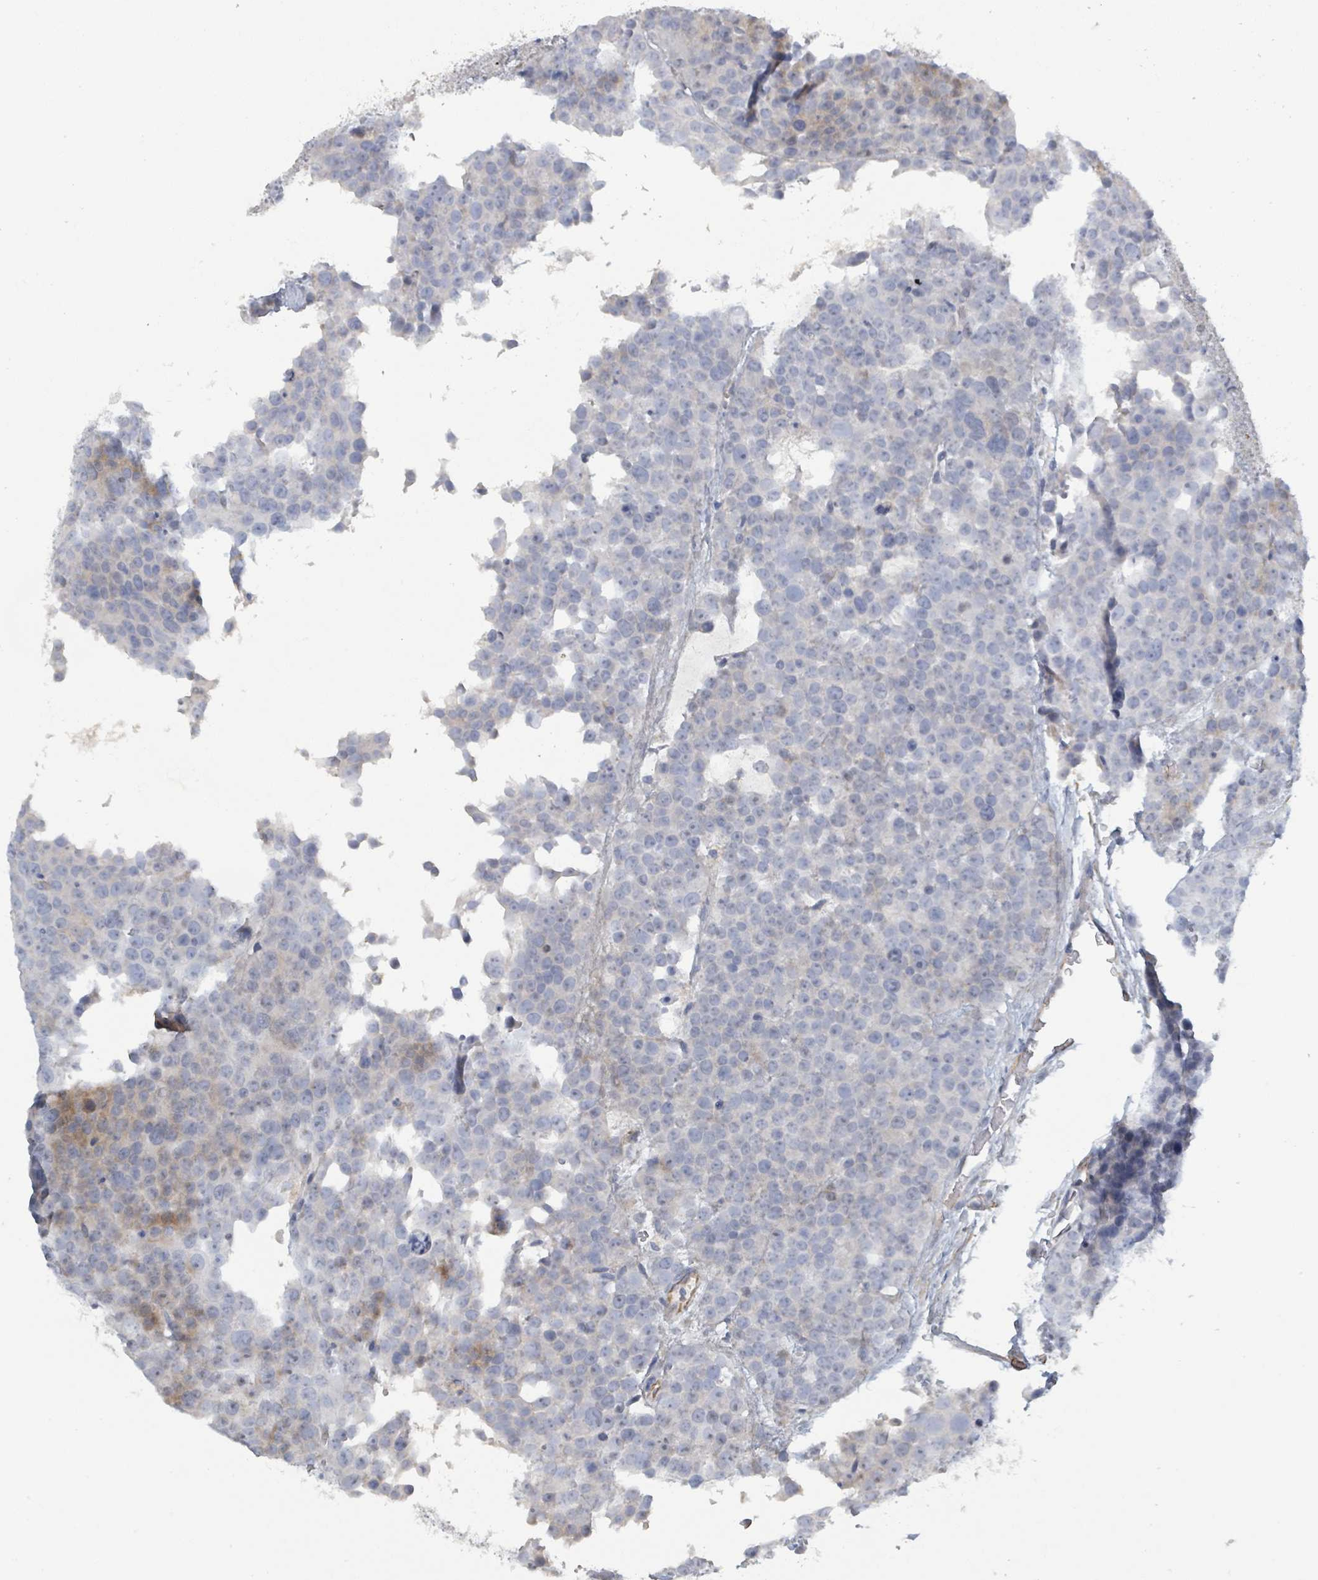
{"staining": {"intensity": "weak", "quantity": "<25%", "location": "cytoplasmic/membranous"}, "tissue": "testis cancer", "cell_type": "Tumor cells", "image_type": "cancer", "snomed": [{"axis": "morphology", "description": "Seminoma, NOS"}, {"axis": "topography", "description": "Testis"}], "caption": "Tumor cells show no significant expression in testis cancer (seminoma).", "gene": "RAB33B", "patient": {"sex": "male", "age": 71}}